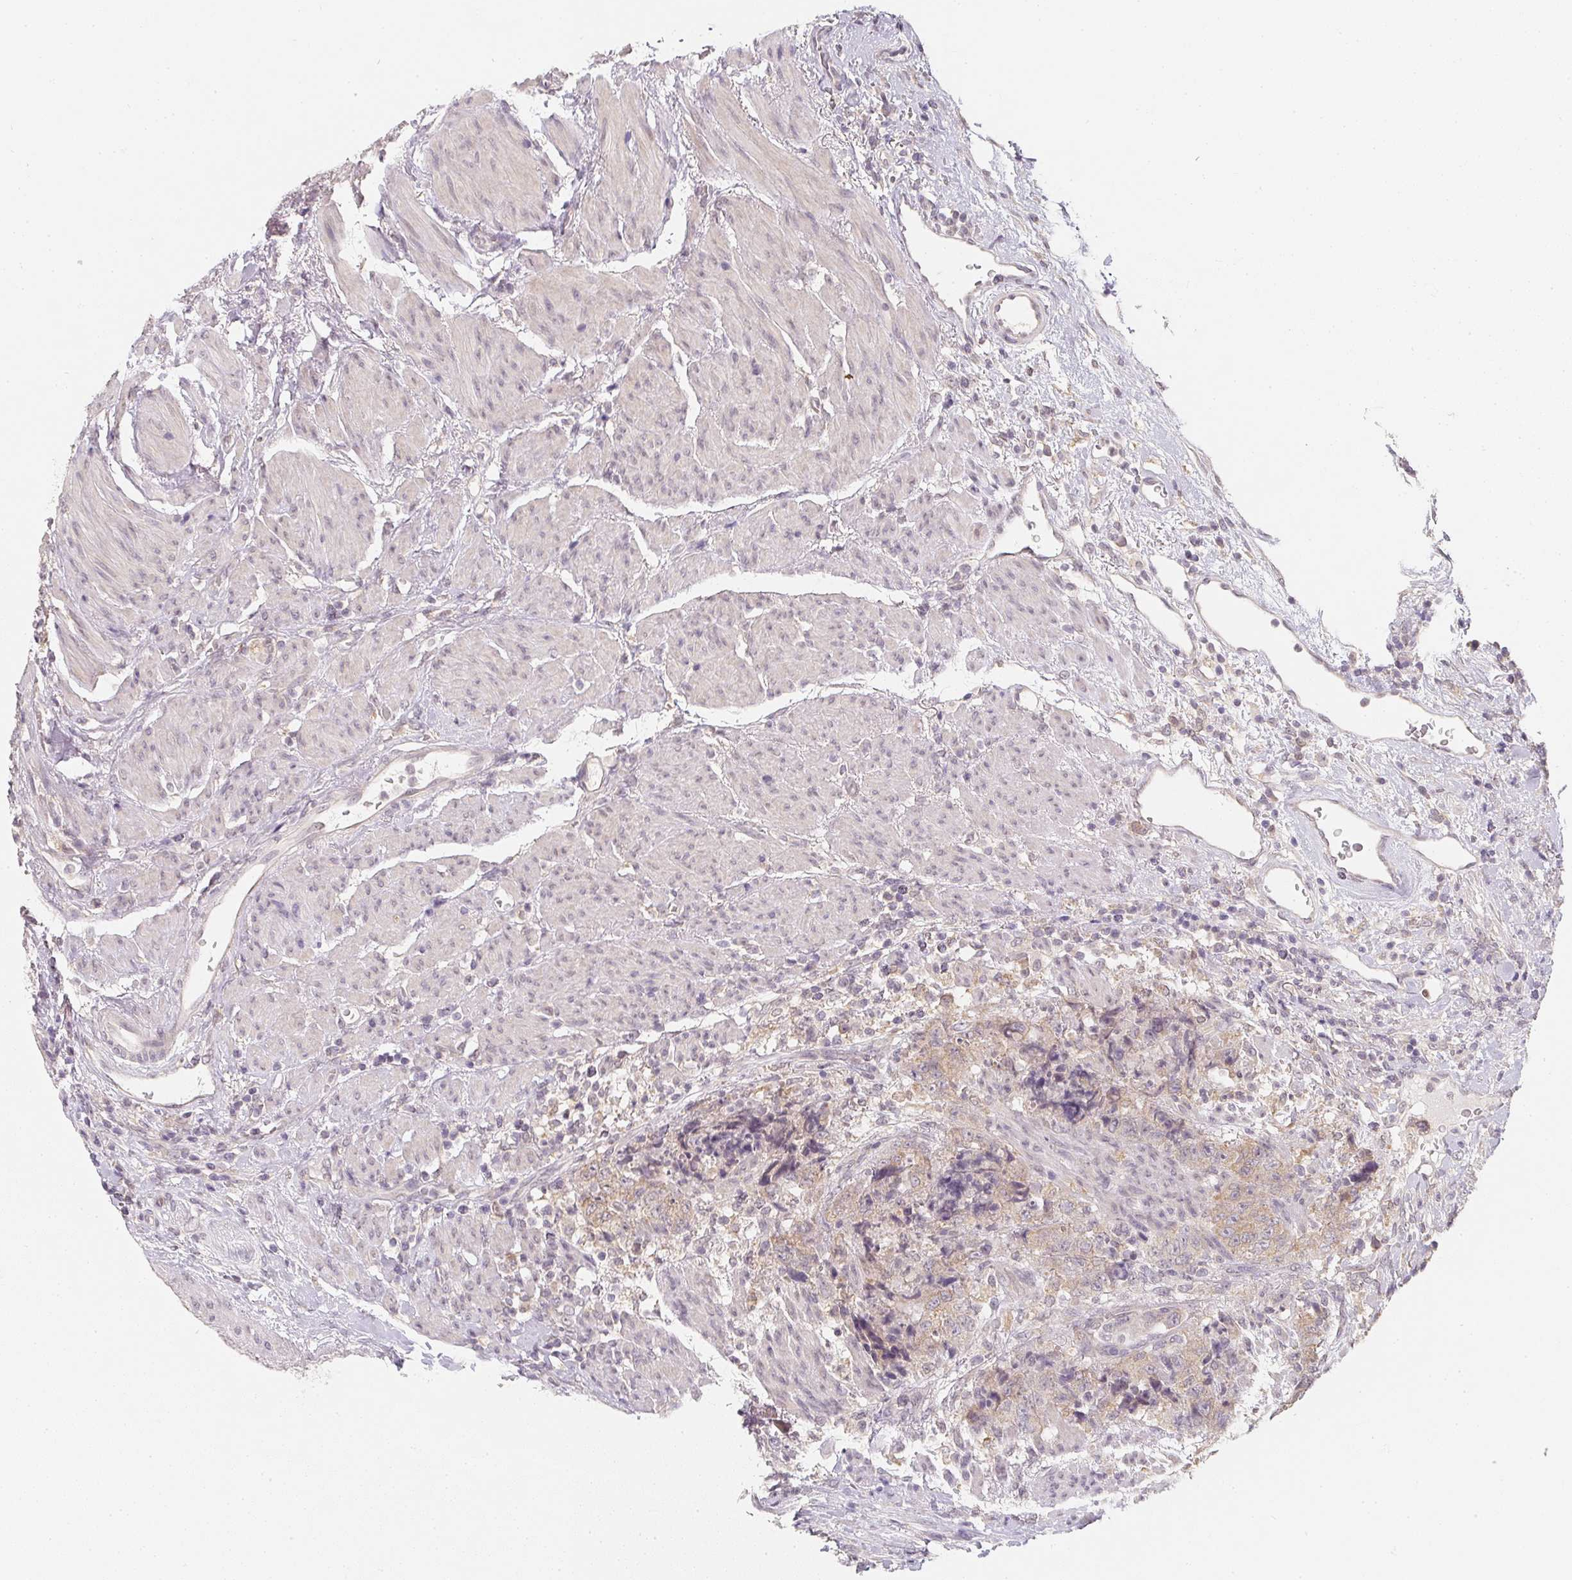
{"staining": {"intensity": "weak", "quantity": "25%-75%", "location": "cytoplasmic/membranous"}, "tissue": "urothelial cancer", "cell_type": "Tumor cells", "image_type": "cancer", "snomed": [{"axis": "morphology", "description": "Urothelial carcinoma, High grade"}, {"axis": "topography", "description": "Urinary bladder"}], "caption": "Protein analysis of urothelial carcinoma (high-grade) tissue reveals weak cytoplasmic/membranous expression in about 25%-75% of tumor cells.", "gene": "SOAT1", "patient": {"sex": "female", "age": 78}}